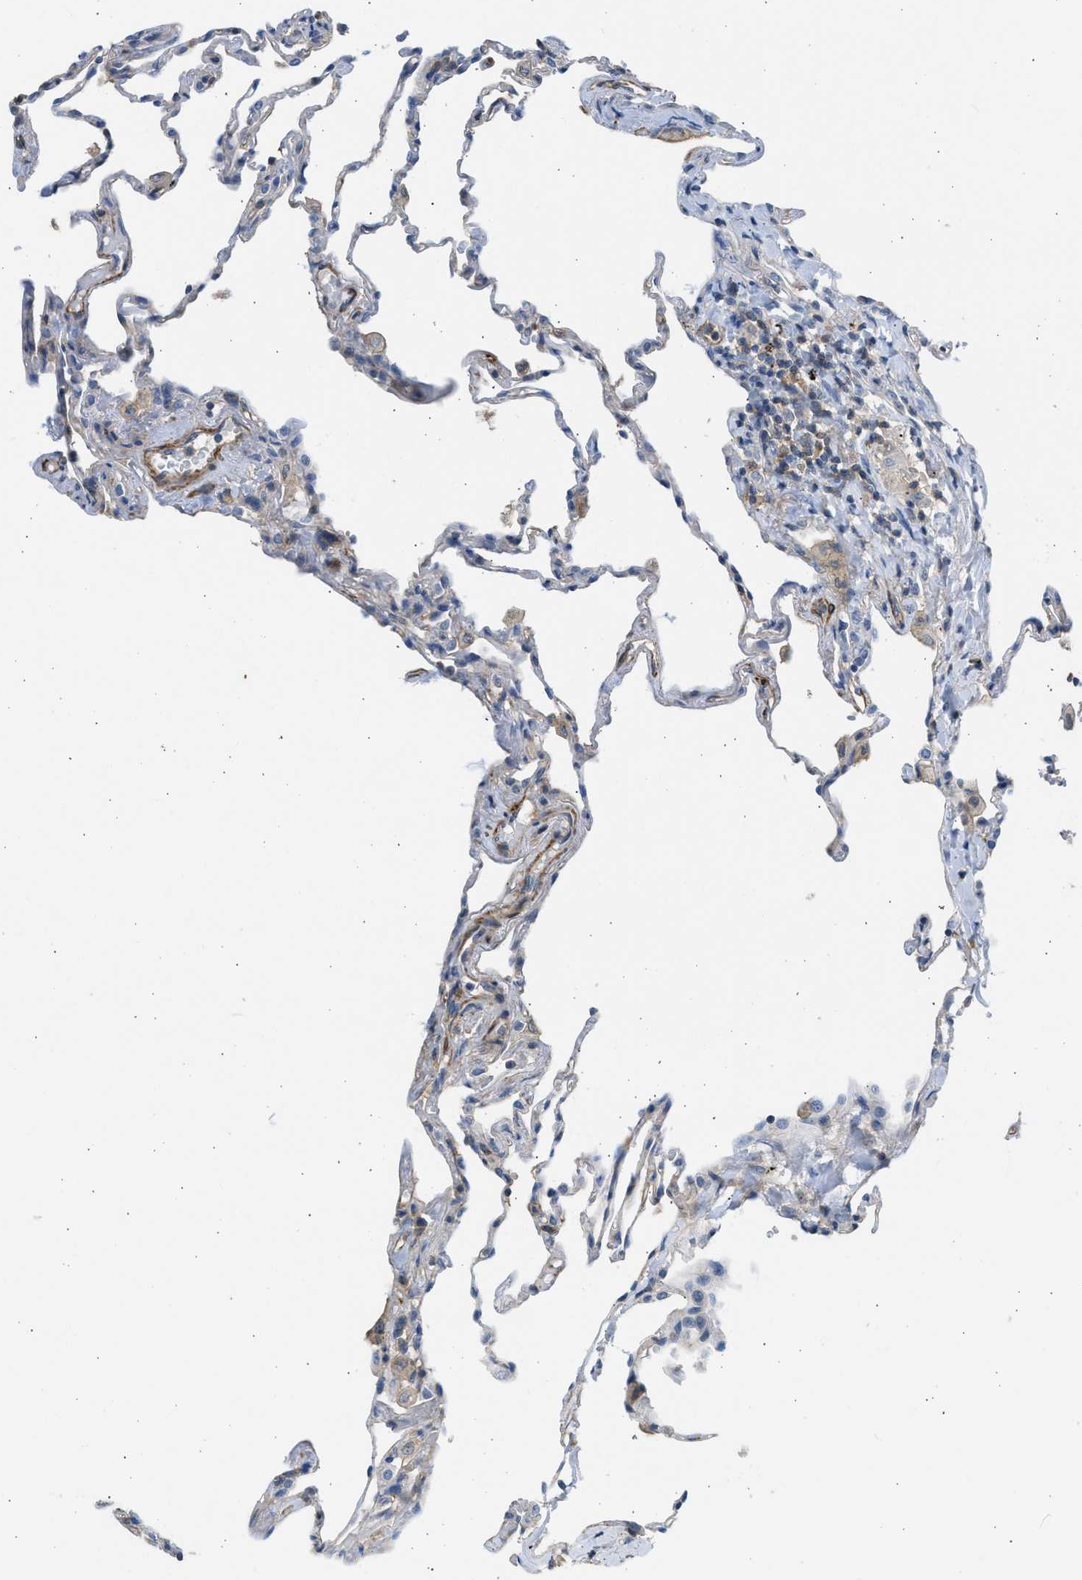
{"staining": {"intensity": "negative", "quantity": "none", "location": "none"}, "tissue": "lung", "cell_type": "Alveolar cells", "image_type": "normal", "snomed": [{"axis": "morphology", "description": "Normal tissue, NOS"}, {"axis": "topography", "description": "Lung"}], "caption": "An immunohistochemistry (IHC) image of normal lung is shown. There is no staining in alveolar cells of lung.", "gene": "PCNX3", "patient": {"sex": "male", "age": 59}}